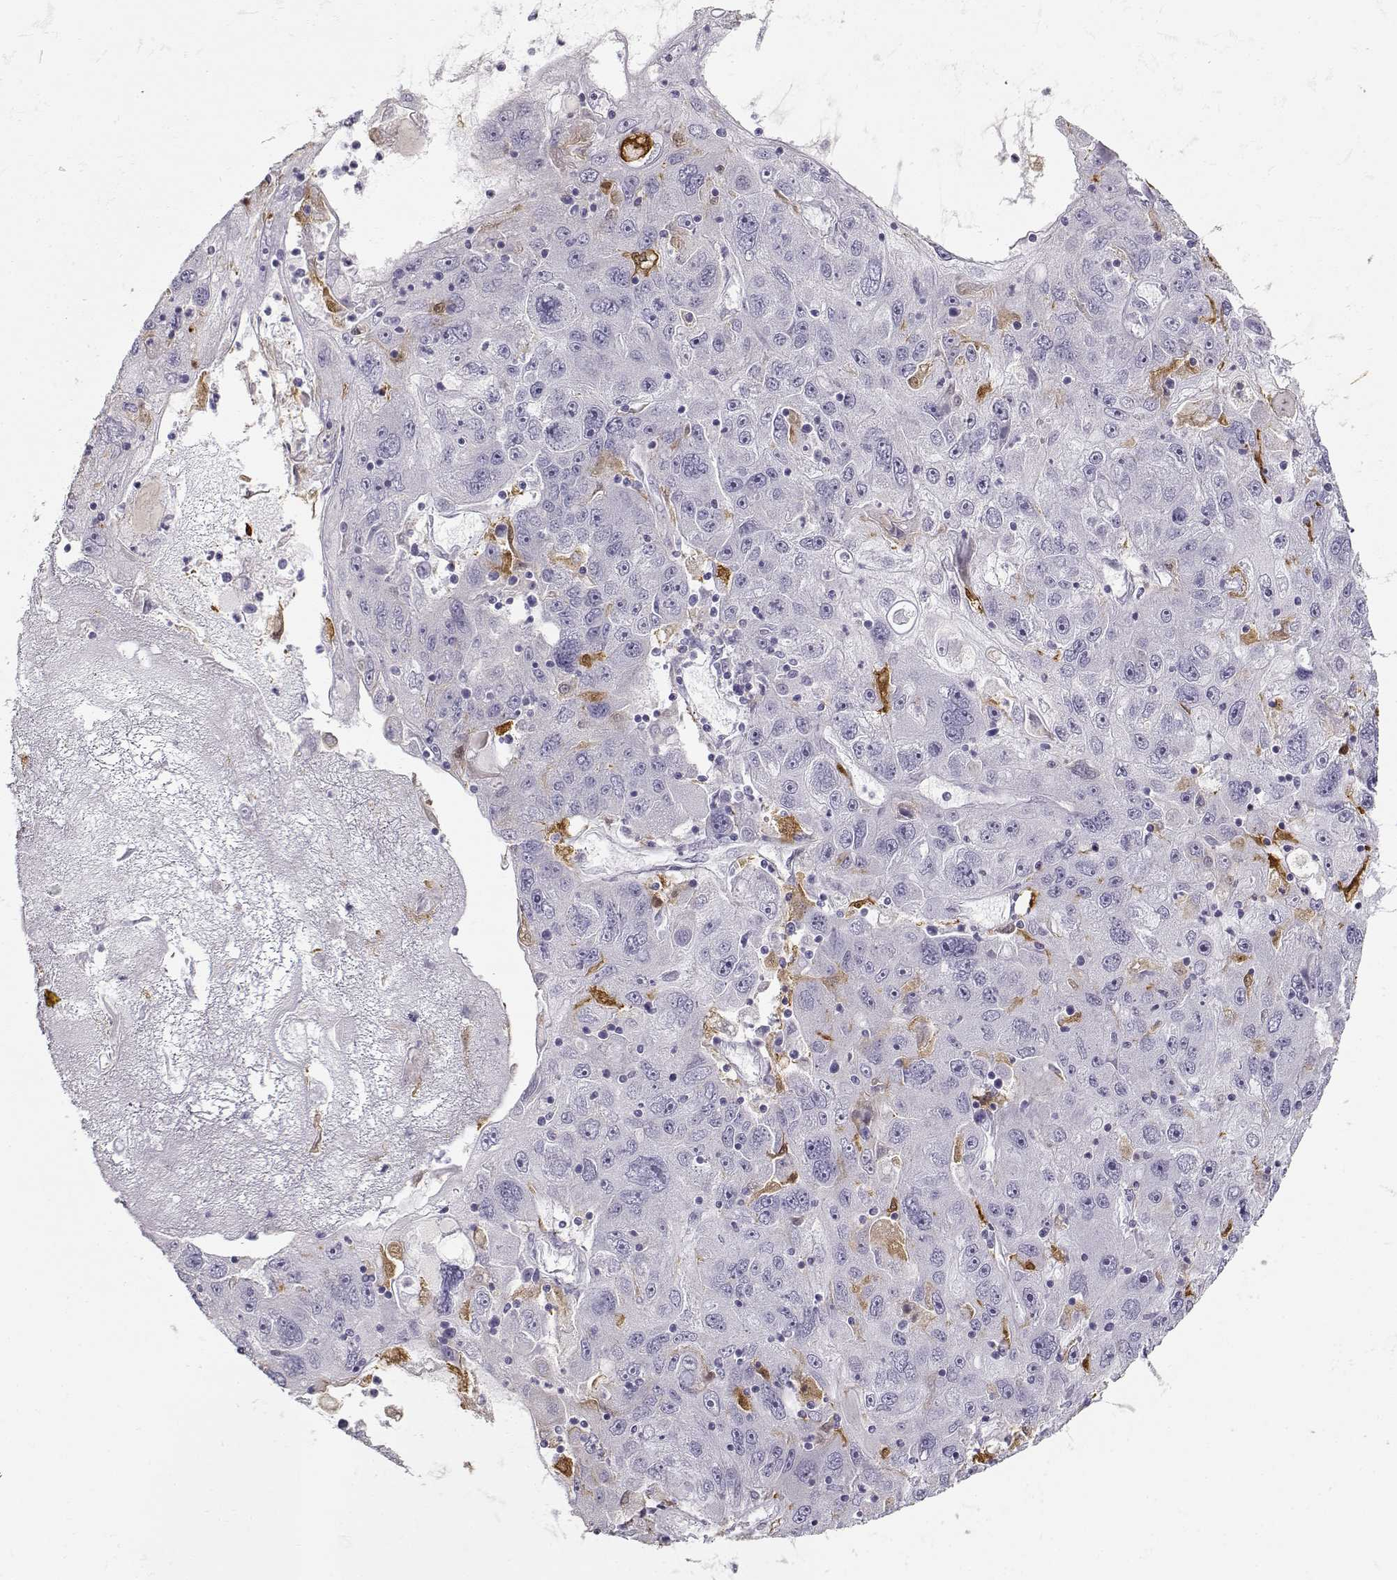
{"staining": {"intensity": "negative", "quantity": "none", "location": "none"}, "tissue": "stomach cancer", "cell_type": "Tumor cells", "image_type": "cancer", "snomed": [{"axis": "morphology", "description": "Adenocarcinoma, NOS"}, {"axis": "topography", "description": "Stomach"}], "caption": "This is an IHC image of stomach cancer. There is no staining in tumor cells.", "gene": "S100B", "patient": {"sex": "male", "age": 56}}